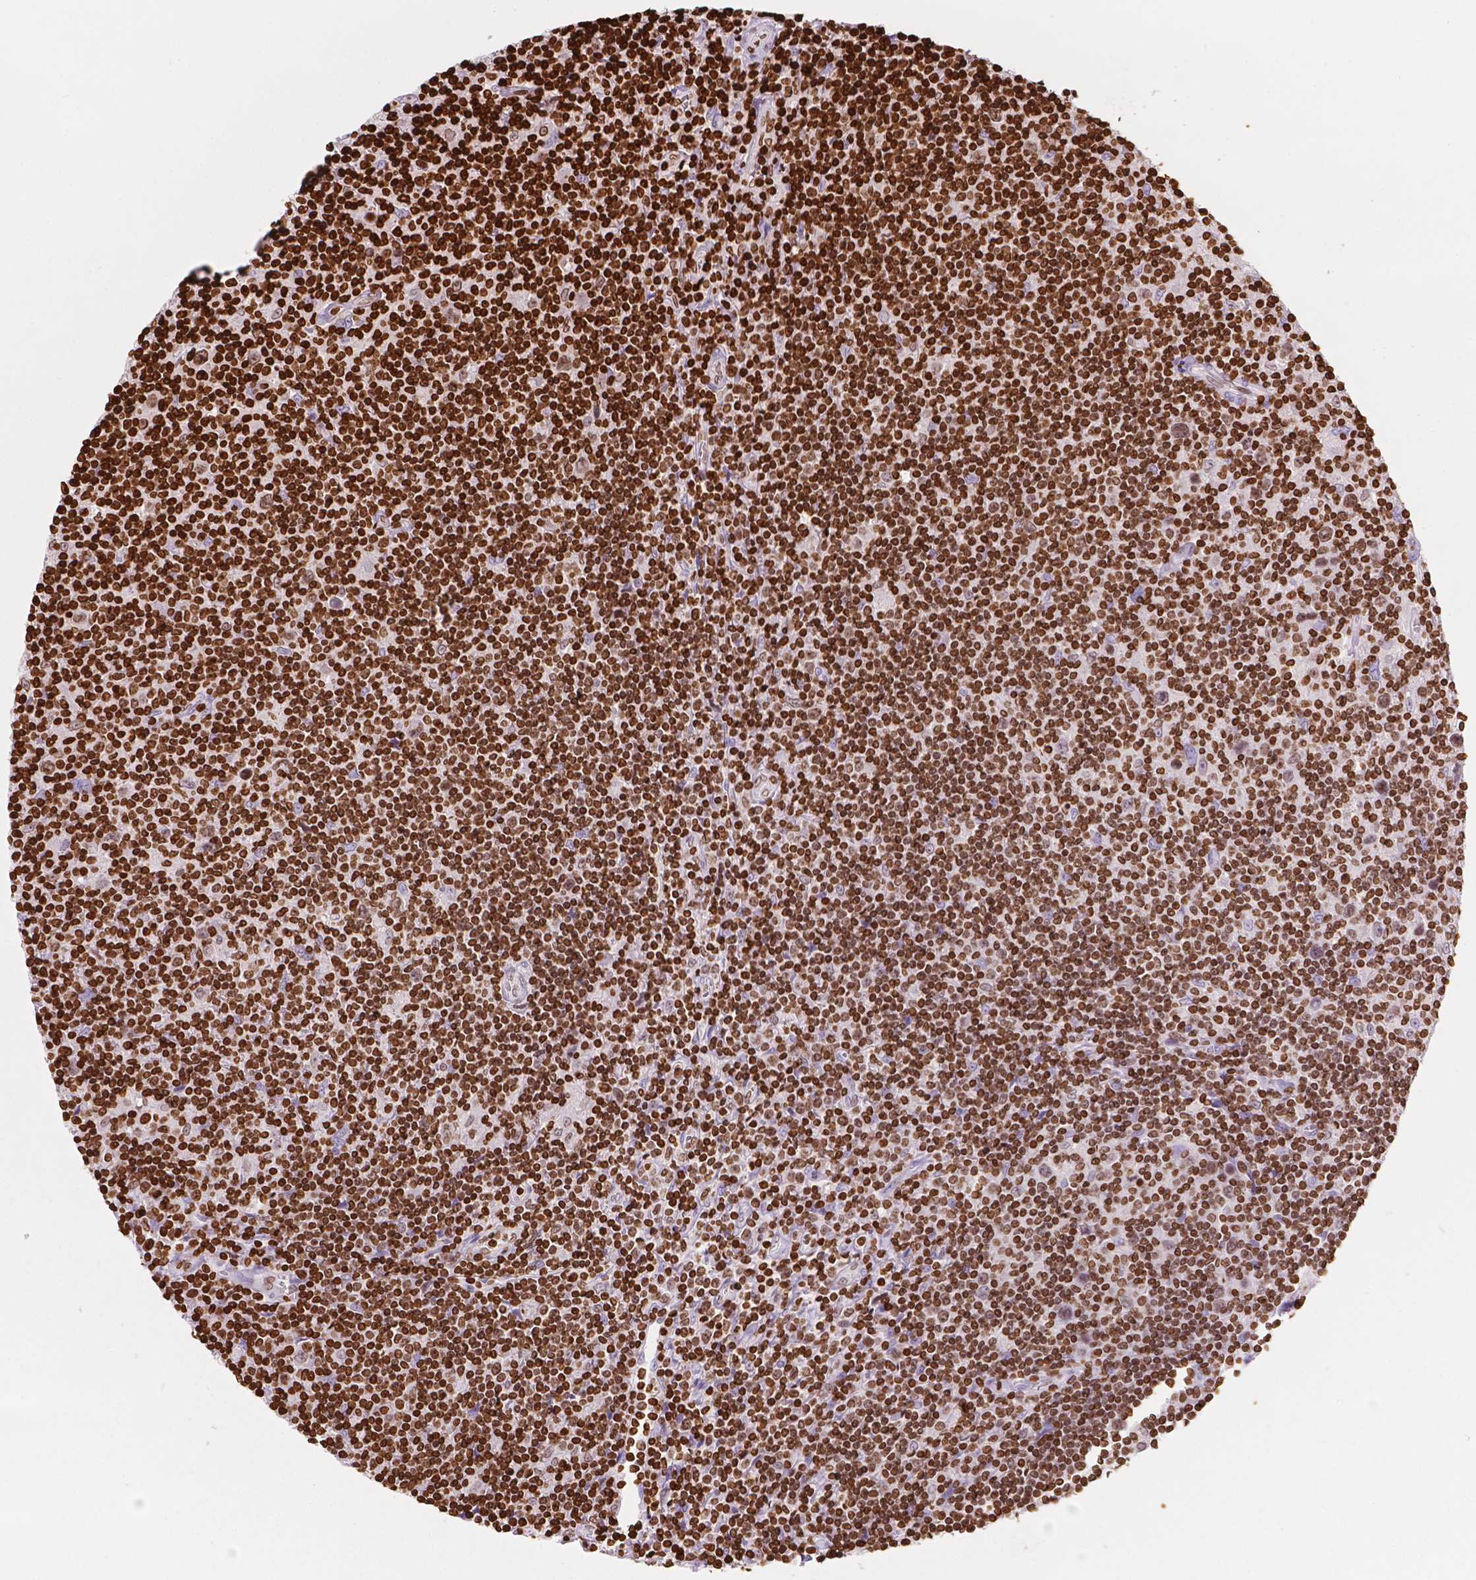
{"staining": {"intensity": "negative", "quantity": "none", "location": "none"}, "tissue": "lymphoma", "cell_type": "Tumor cells", "image_type": "cancer", "snomed": [{"axis": "morphology", "description": "Hodgkin's disease, NOS"}, {"axis": "topography", "description": "Lymph node"}], "caption": "IHC histopathology image of neoplastic tissue: human Hodgkin's disease stained with DAB displays no significant protein staining in tumor cells.", "gene": "CBY3", "patient": {"sex": "male", "age": 40}}